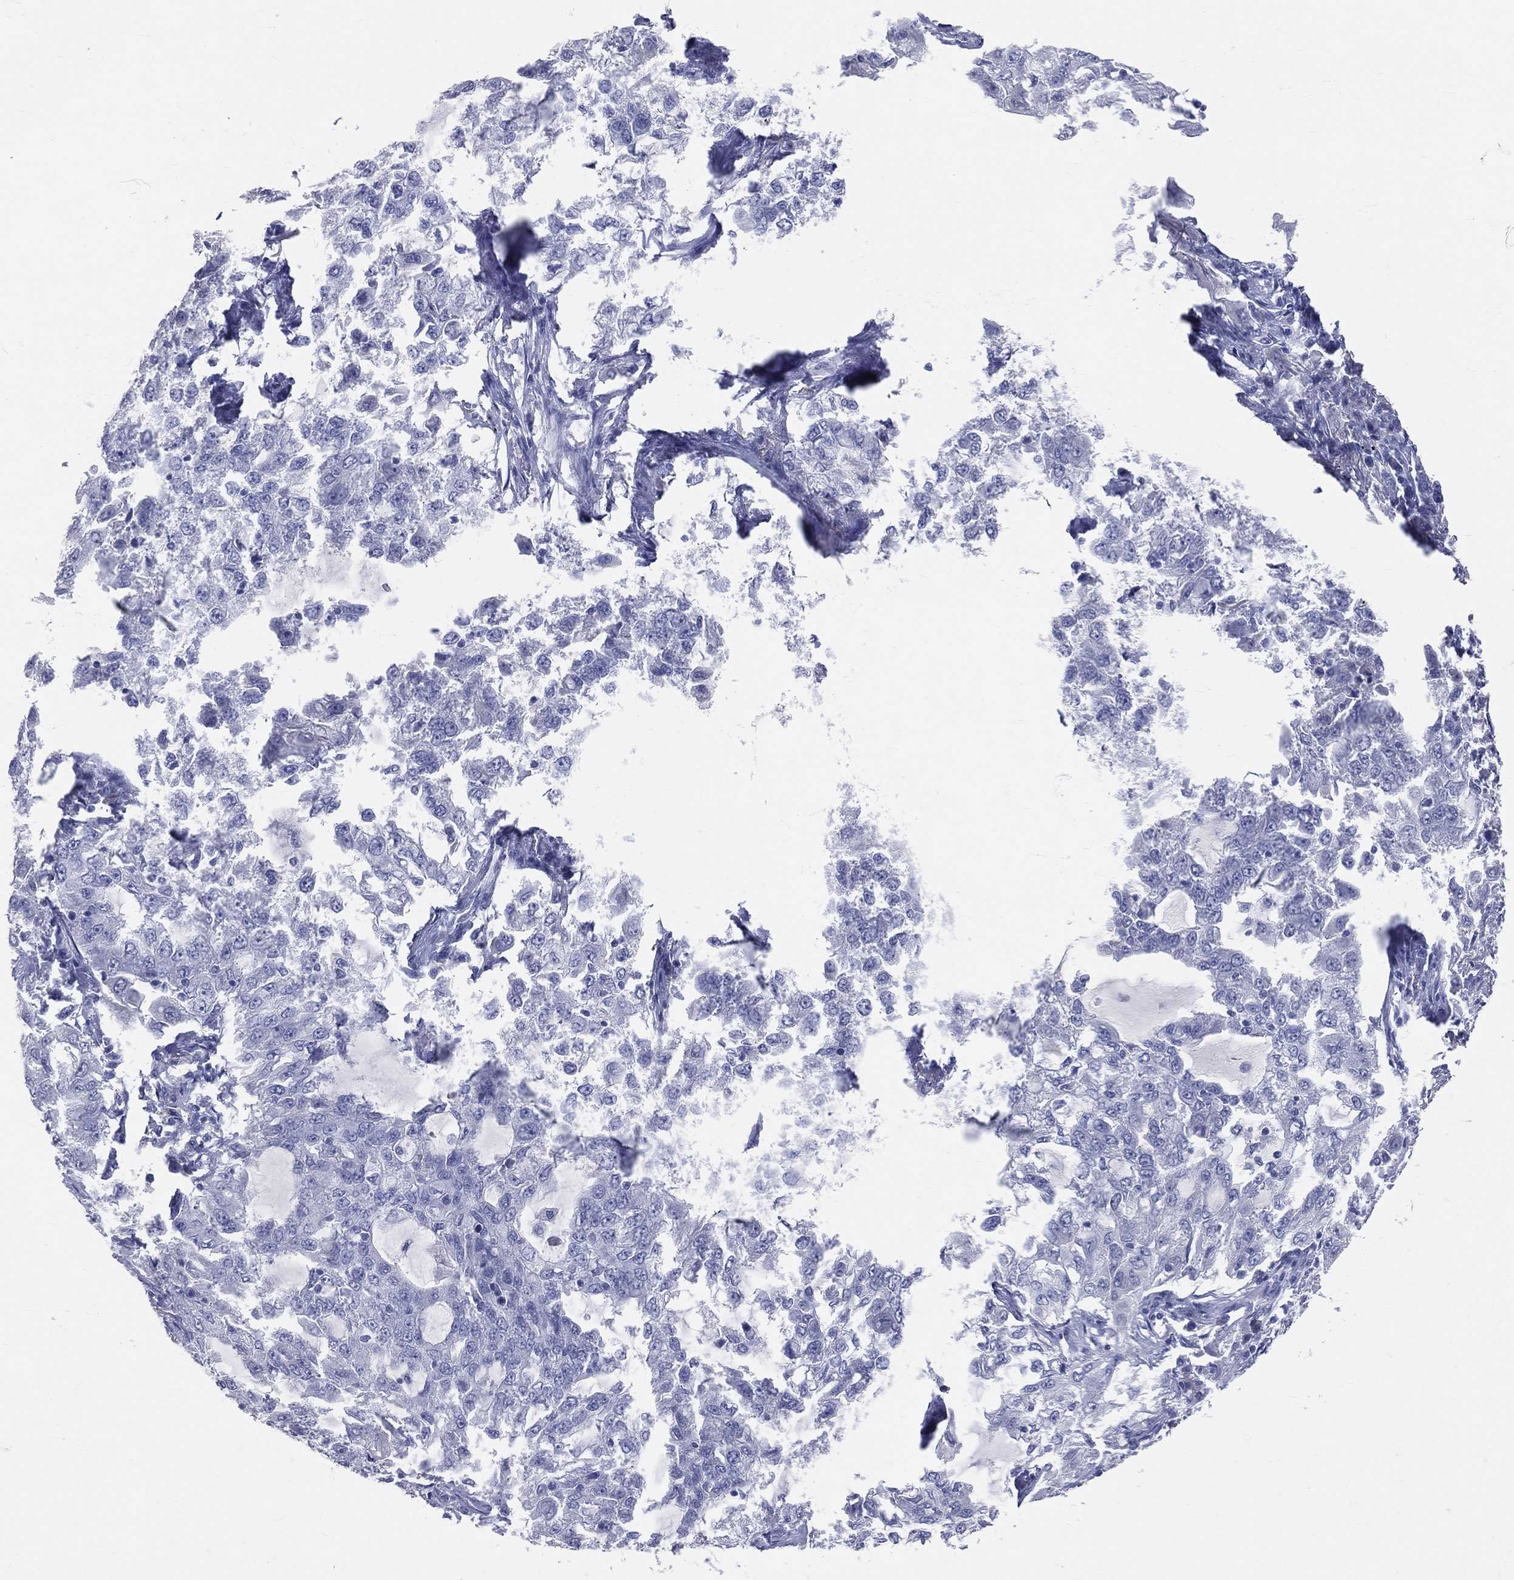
{"staining": {"intensity": "negative", "quantity": "none", "location": "none"}, "tissue": "lung cancer", "cell_type": "Tumor cells", "image_type": "cancer", "snomed": [{"axis": "morphology", "description": "Adenocarcinoma, NOS"}, {"axis": "topography", "description": "Lung"}], "caption": "Immunohistochemical staining of lung cancer (adenocarcinoma) reveals no significant staining in tumor cells.", "gene": "LAT", "patient": {"sex": "female", "age": 61}}